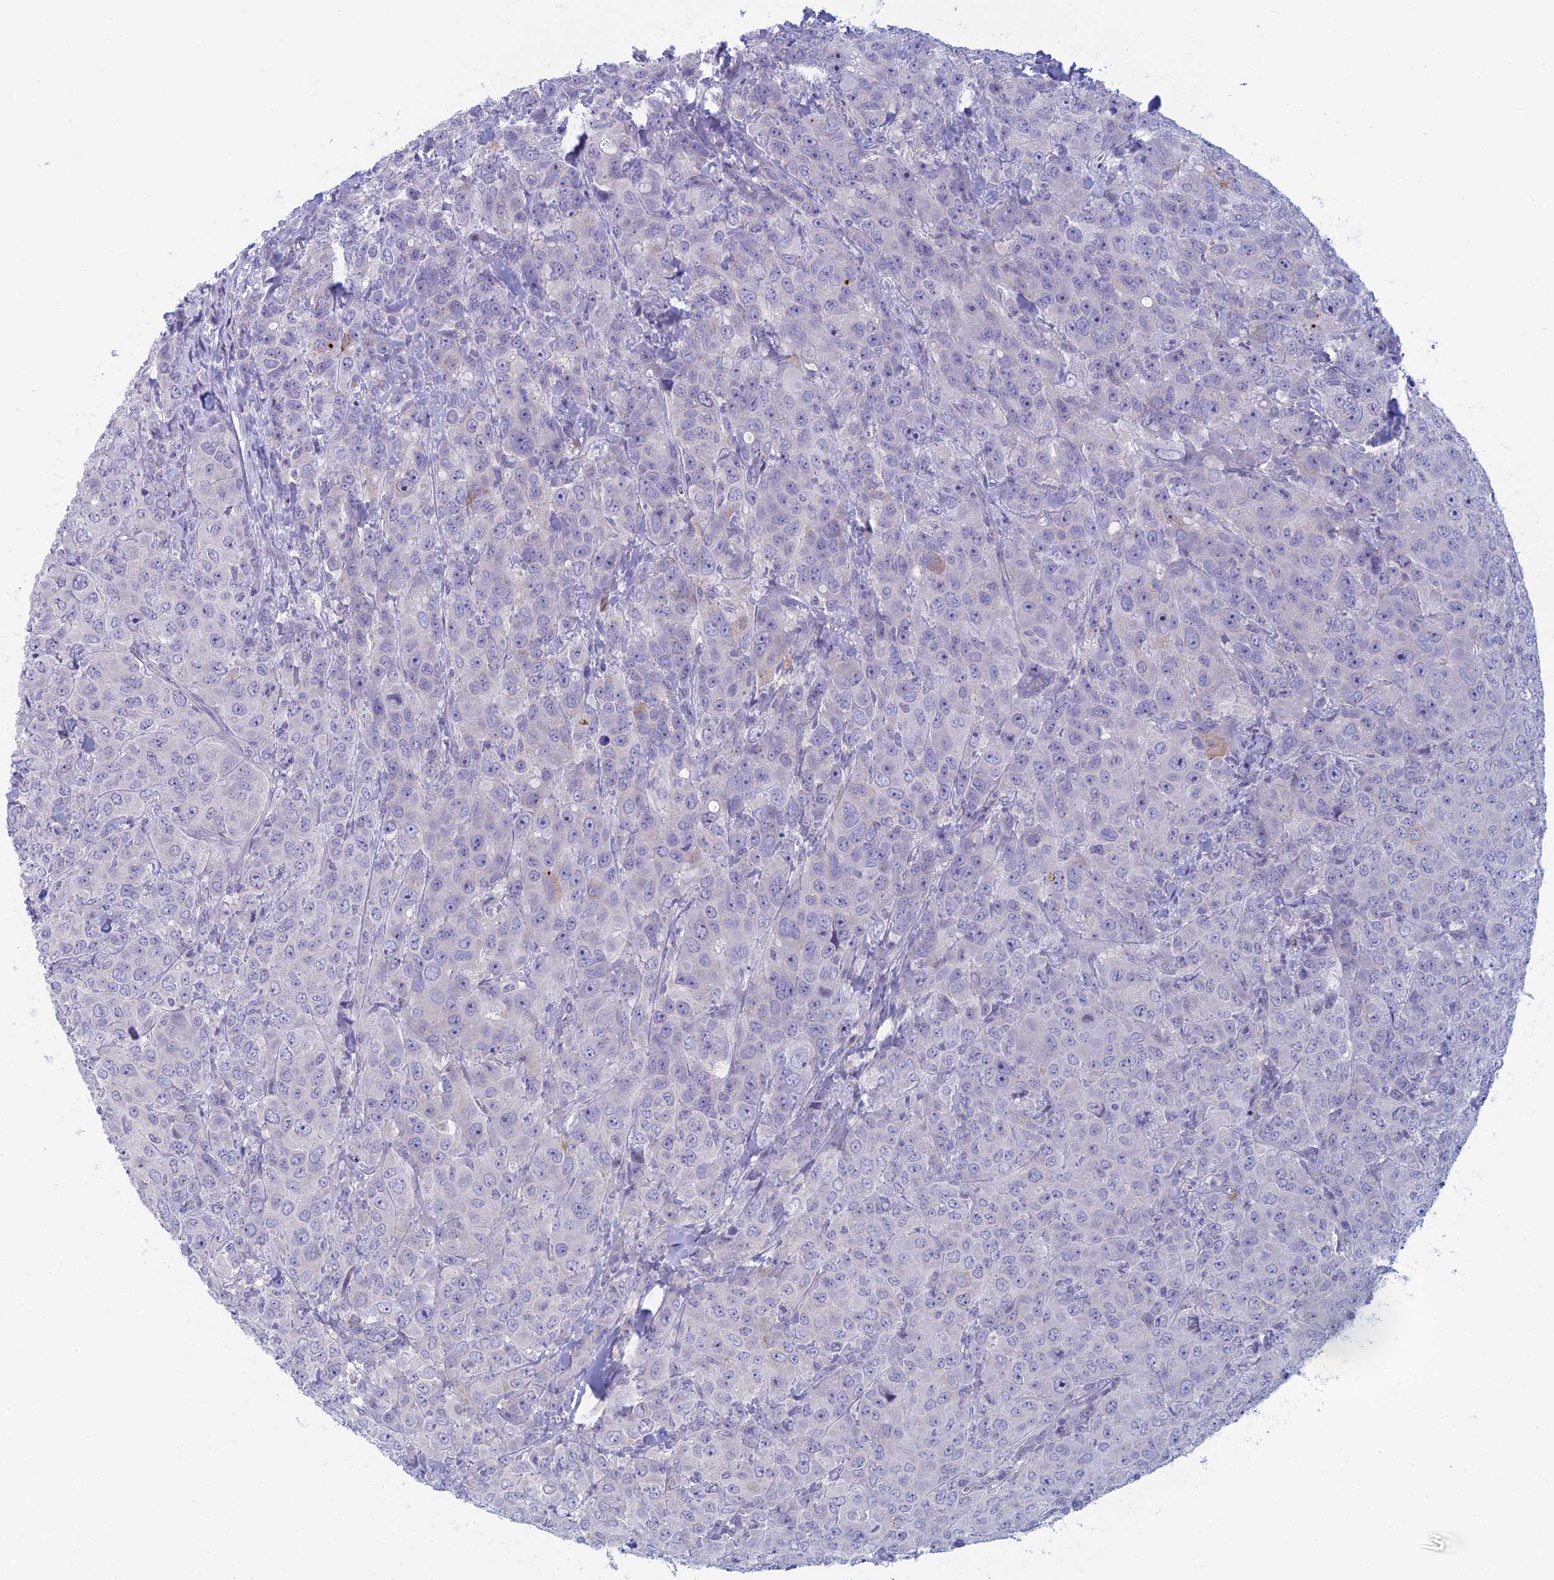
{"staining": {"intensity": "negative", "quantity": "none", "location": "none"}, "tissue": "breast cancer", "cell_type": "Tumor cells", "image_type": "cancer", "snomed": [{"axis": "morphology", "description": "Duct carcinoma"}, {"axis": "topography", "description": "Breast"}], "caption": "A high-resolution histopathology image shows immunohistochemistry staining of breast infiltrating ductal carcinoma, which displays no significant expression in tumor cells.", "gene": "PPP1R26", "patient": {"sex": "female", "age": 43}}